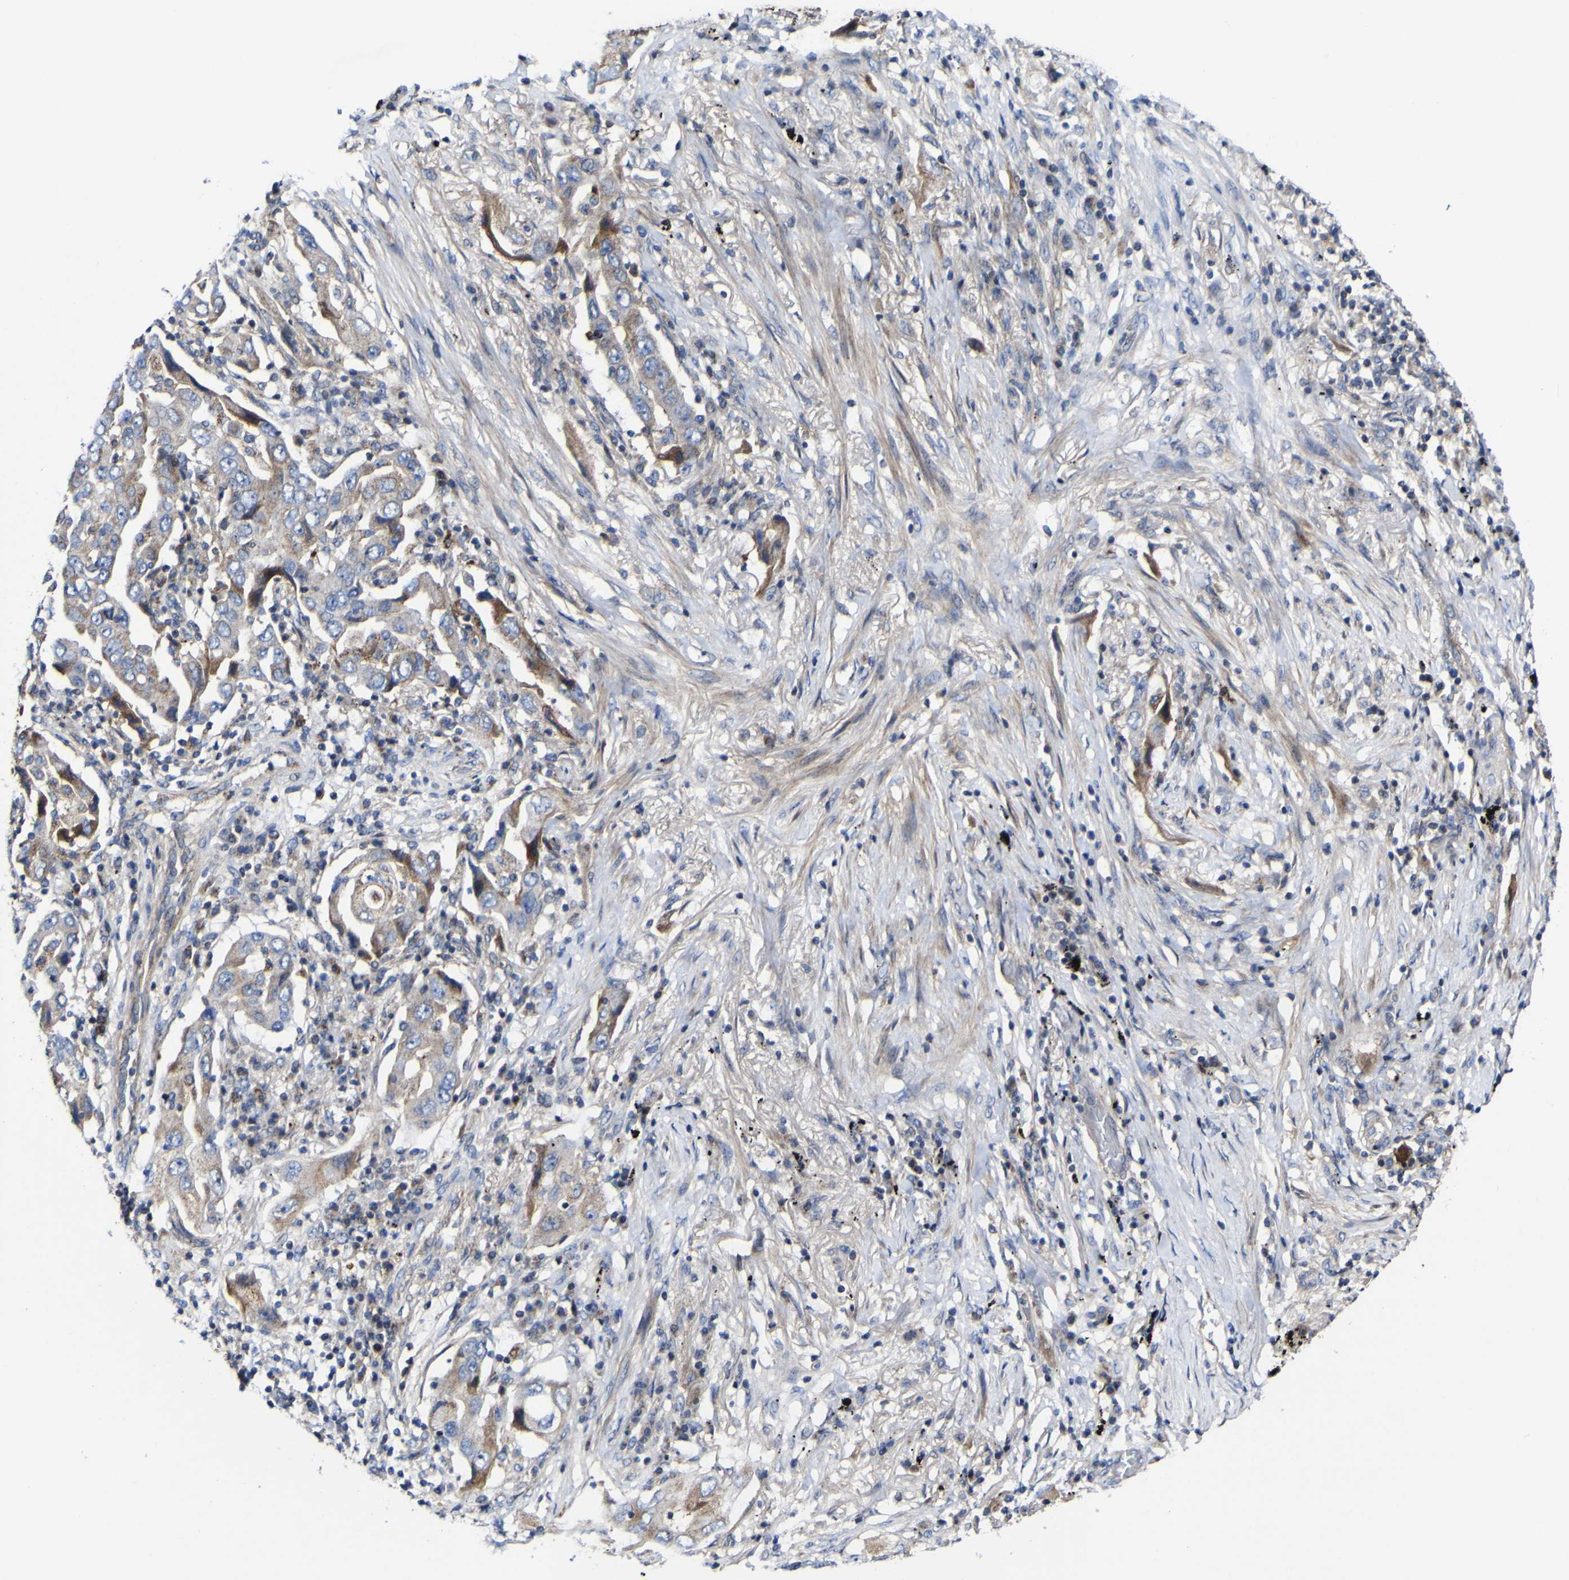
{"staining": {"intensity": "moderate", "quantity": ">75%", "location": "cytoplasmic/membranous"}, "tissue": "lung cancer", "cell_type": "Tumor cells", "image_type": "cancer", "snomed": [{"axis": "morphology", "description": "Adenocarcinoma, NOS"}, {"axis": "topography", "description": "Lung"}], "caption": "Human lung adenocarcinoma stained with a protein marker exhibits moderate staining in tumor cells.", "gene": "CCDC90B", "patient": {"sex": "female", "age": 65}}